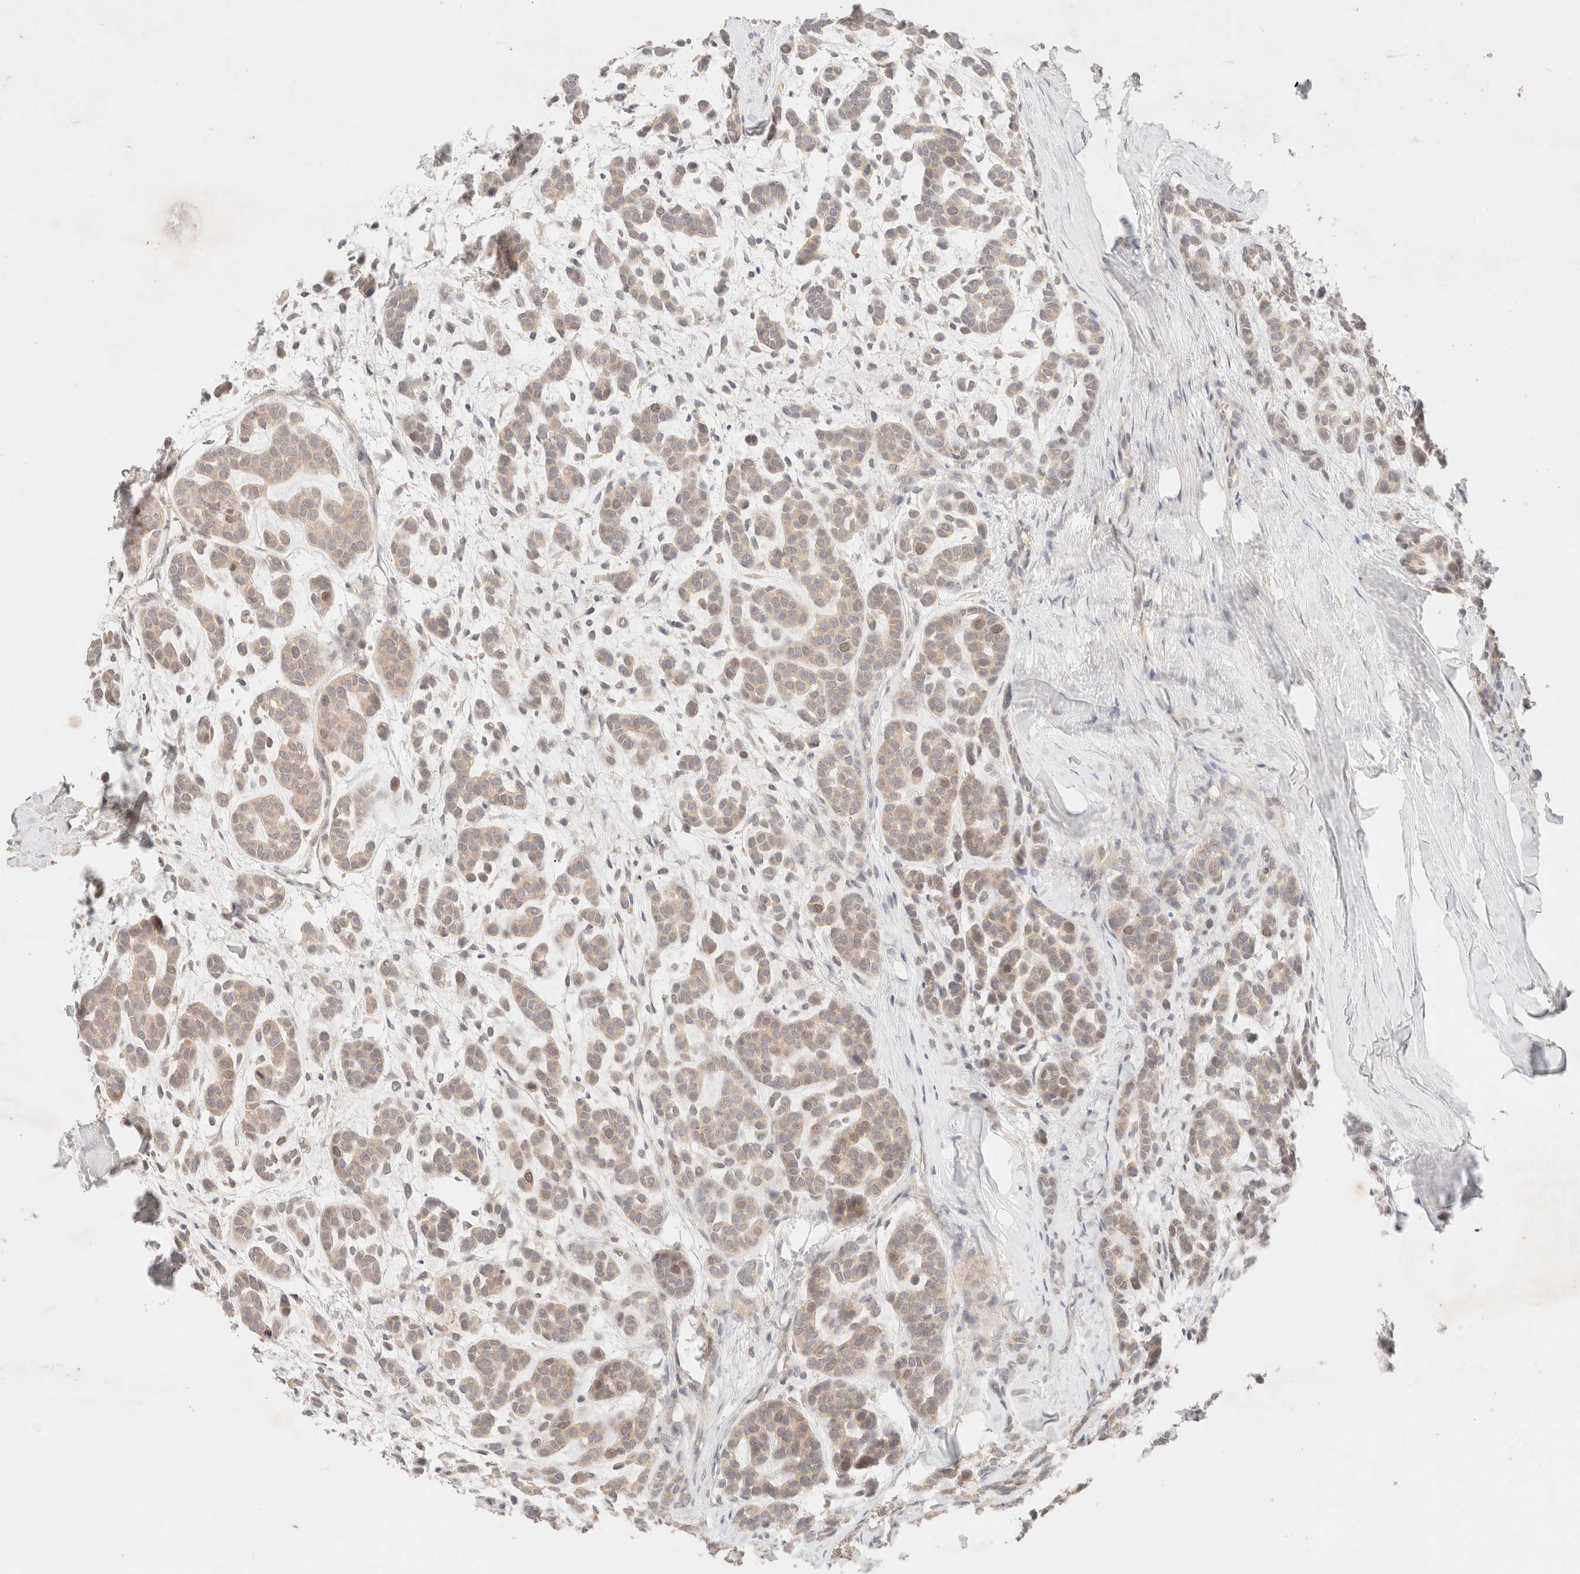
{"staining": {"intensity": "weak", "quantity": "<25%", "location": "cytoplasmic/membranous"}, "tissue": "head and neck cancer", "cell_type": "Tumor cells", "image_type": "cancer", "snomed": [{"axis": "morphology", "description": "Adenocarcinoma, NOS"}, {"axis": "morphology", "description": "Adenoma, NOS"}, {"axis": "topography", "description": "Head-Neck"}], "caption": "A high-resolution image shows IHC staining of head and neck cancer, which reveals no significant expression in tumor cells.", "gene": "SARM1", "patient": {"sex": "female", "age": 55}}